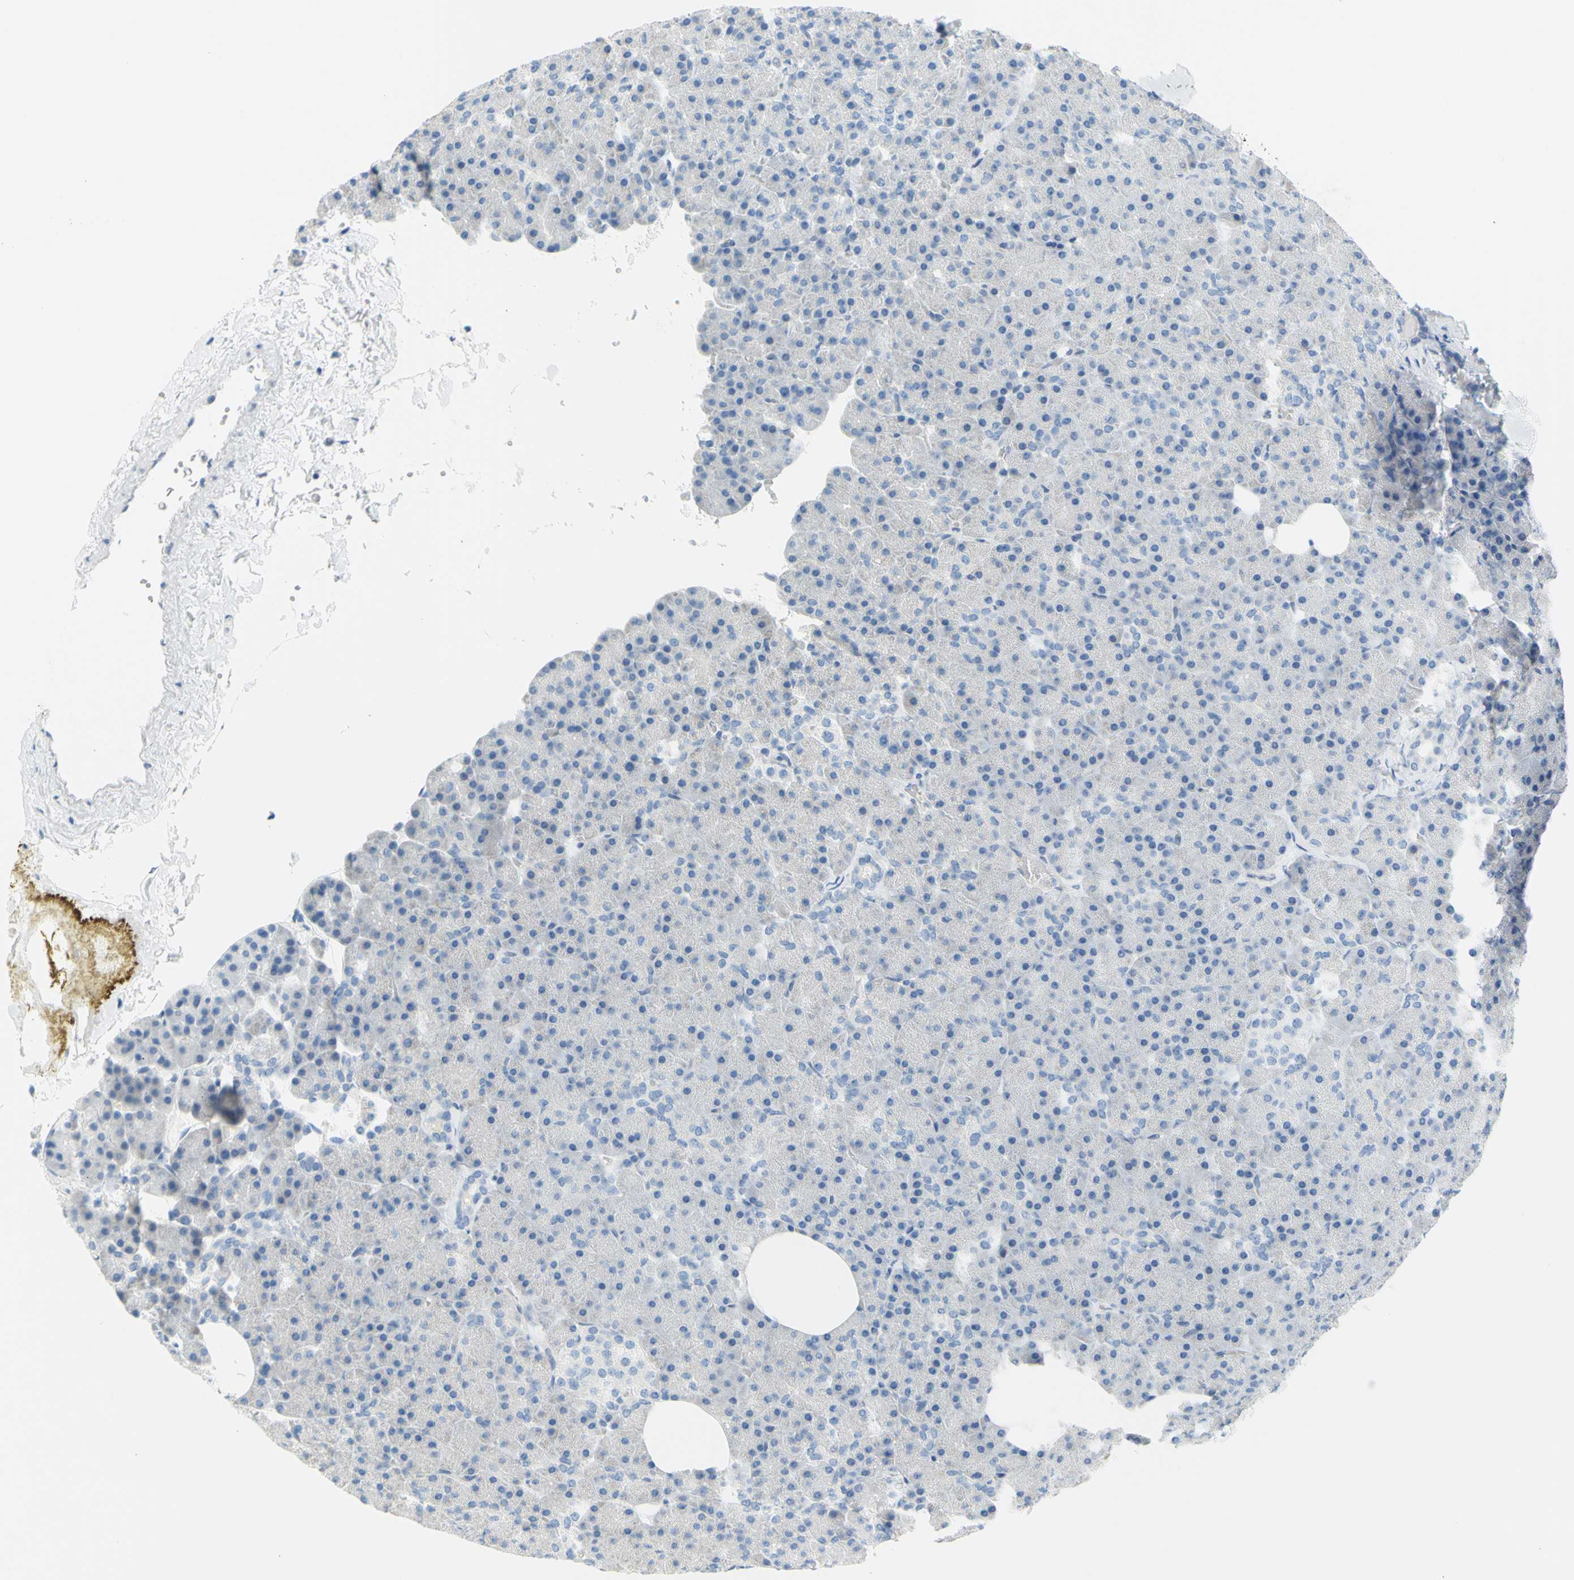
{"staining": {"intensity": "negative", "quantity": "none", "location": "none"}, "tissue": "pancreas", "cell_type": "Exocrine glandular cells", "image_type": "normal", "snomed": [{"axis": "morphology", "description": "Normal tissue, NOS"}, {"axis": "topography", "description": "Pancreas"}], "caption": "The histopathology image displays no staining of exocrine glandular cells in benign pancreas.", "gene": "DCT", "patient": {"sex": "female", "age": 35}}